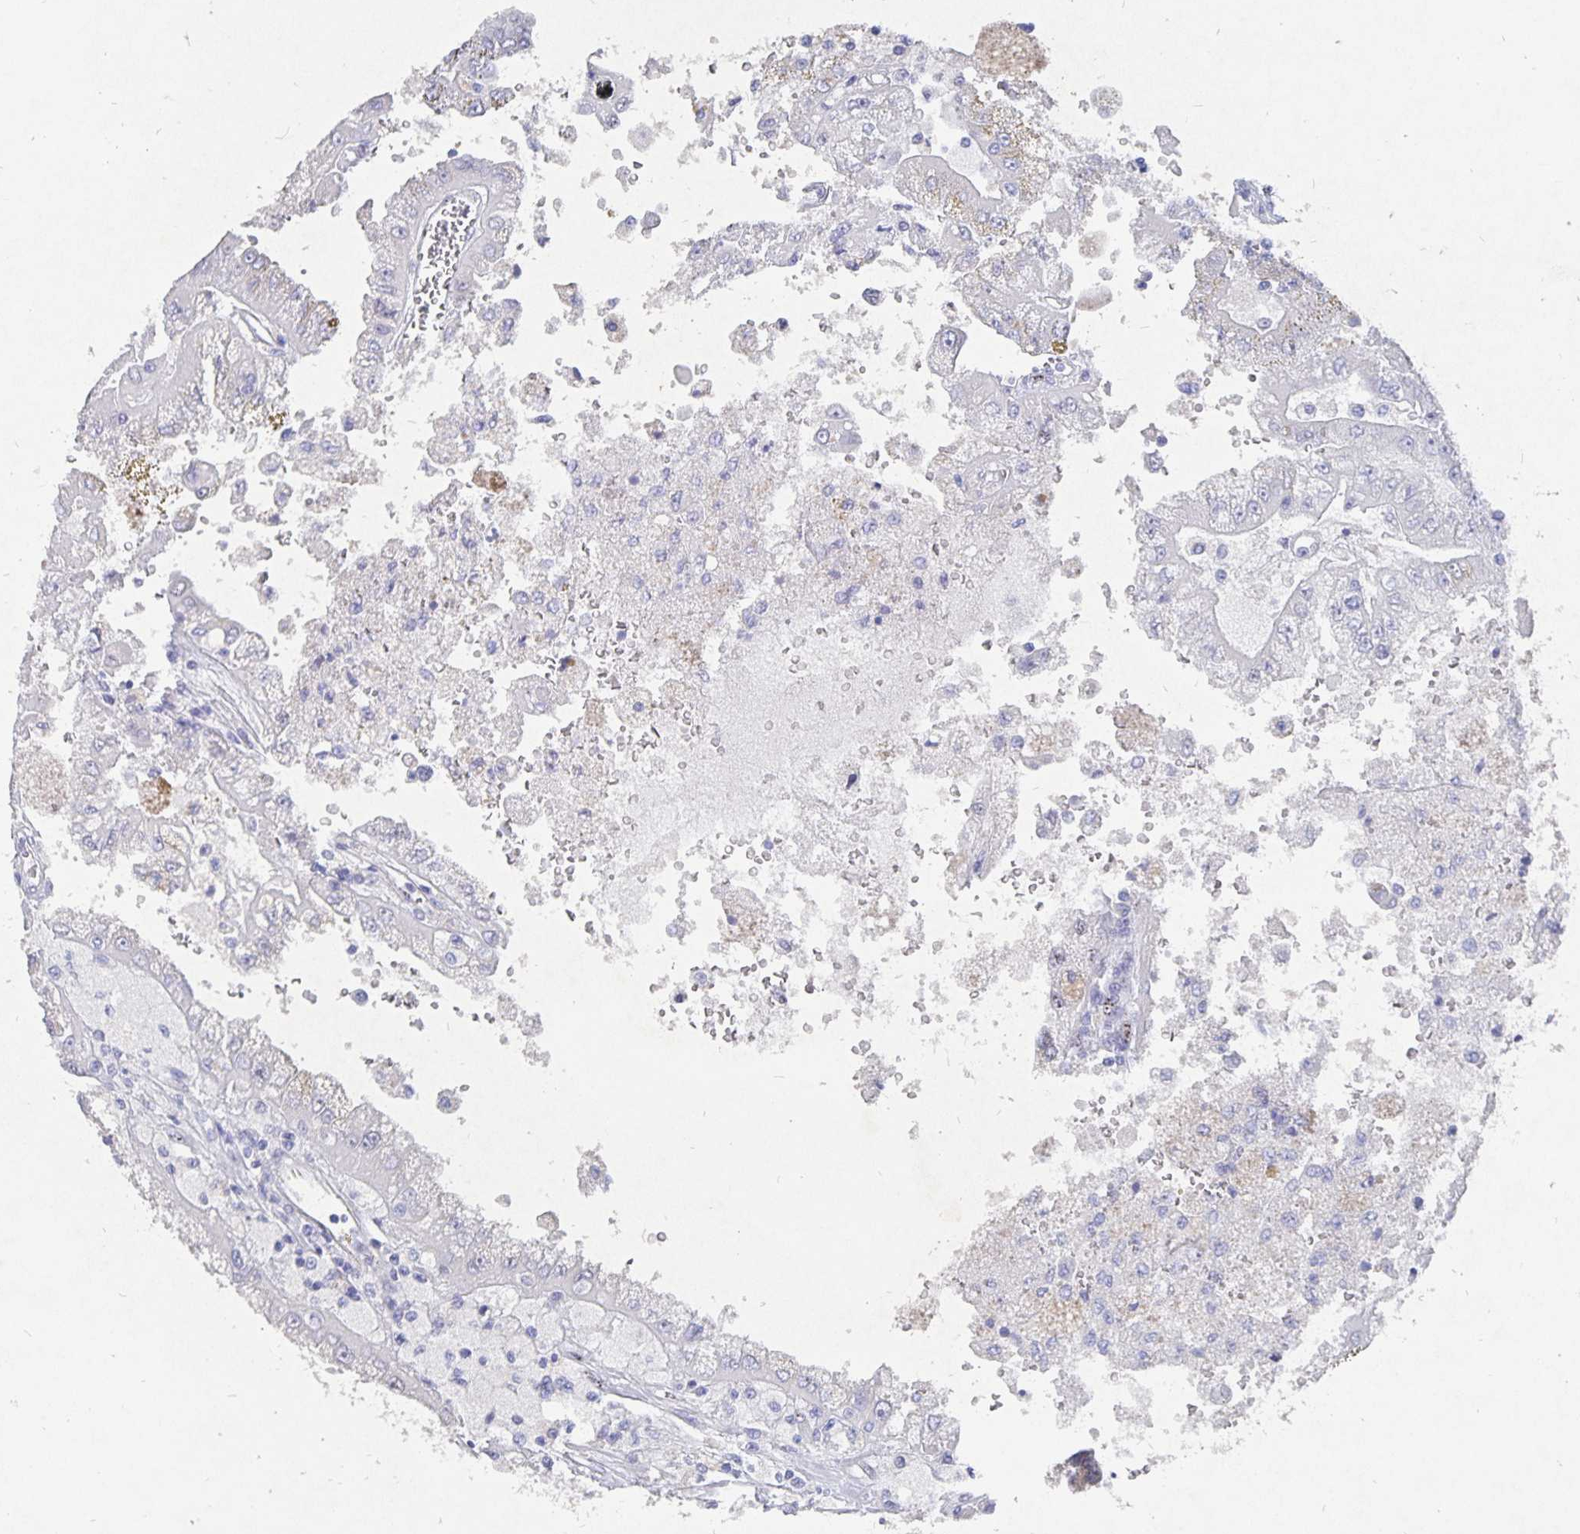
{"staining": {"intensity": "negative", "quantity": "none", "location": "none"}, "tissue": "renal cancer", "cell_type": "Tumor cells", "image_type": "cancer", "snomed": [{"axis": "morphology", "description": "Adenocarcinoma, NOS"}, {"axis": "topography", "description": "Kidney"}], "caption": "This photomicrograph is of renal adenocarcinoma stained with immunohistochemistry to label a protein in brown with the nuclei are counter-stained blue. There is no positivity in tumor cells. Brightfield microscopy of immunohistochemistry stained with DAB (3,3'-diaminobenzidine) (brown) and hematoxylin (blue), captured at high magnification.", "gene": "SMOC1", "patient": {"sex": "male", "age": 58}}